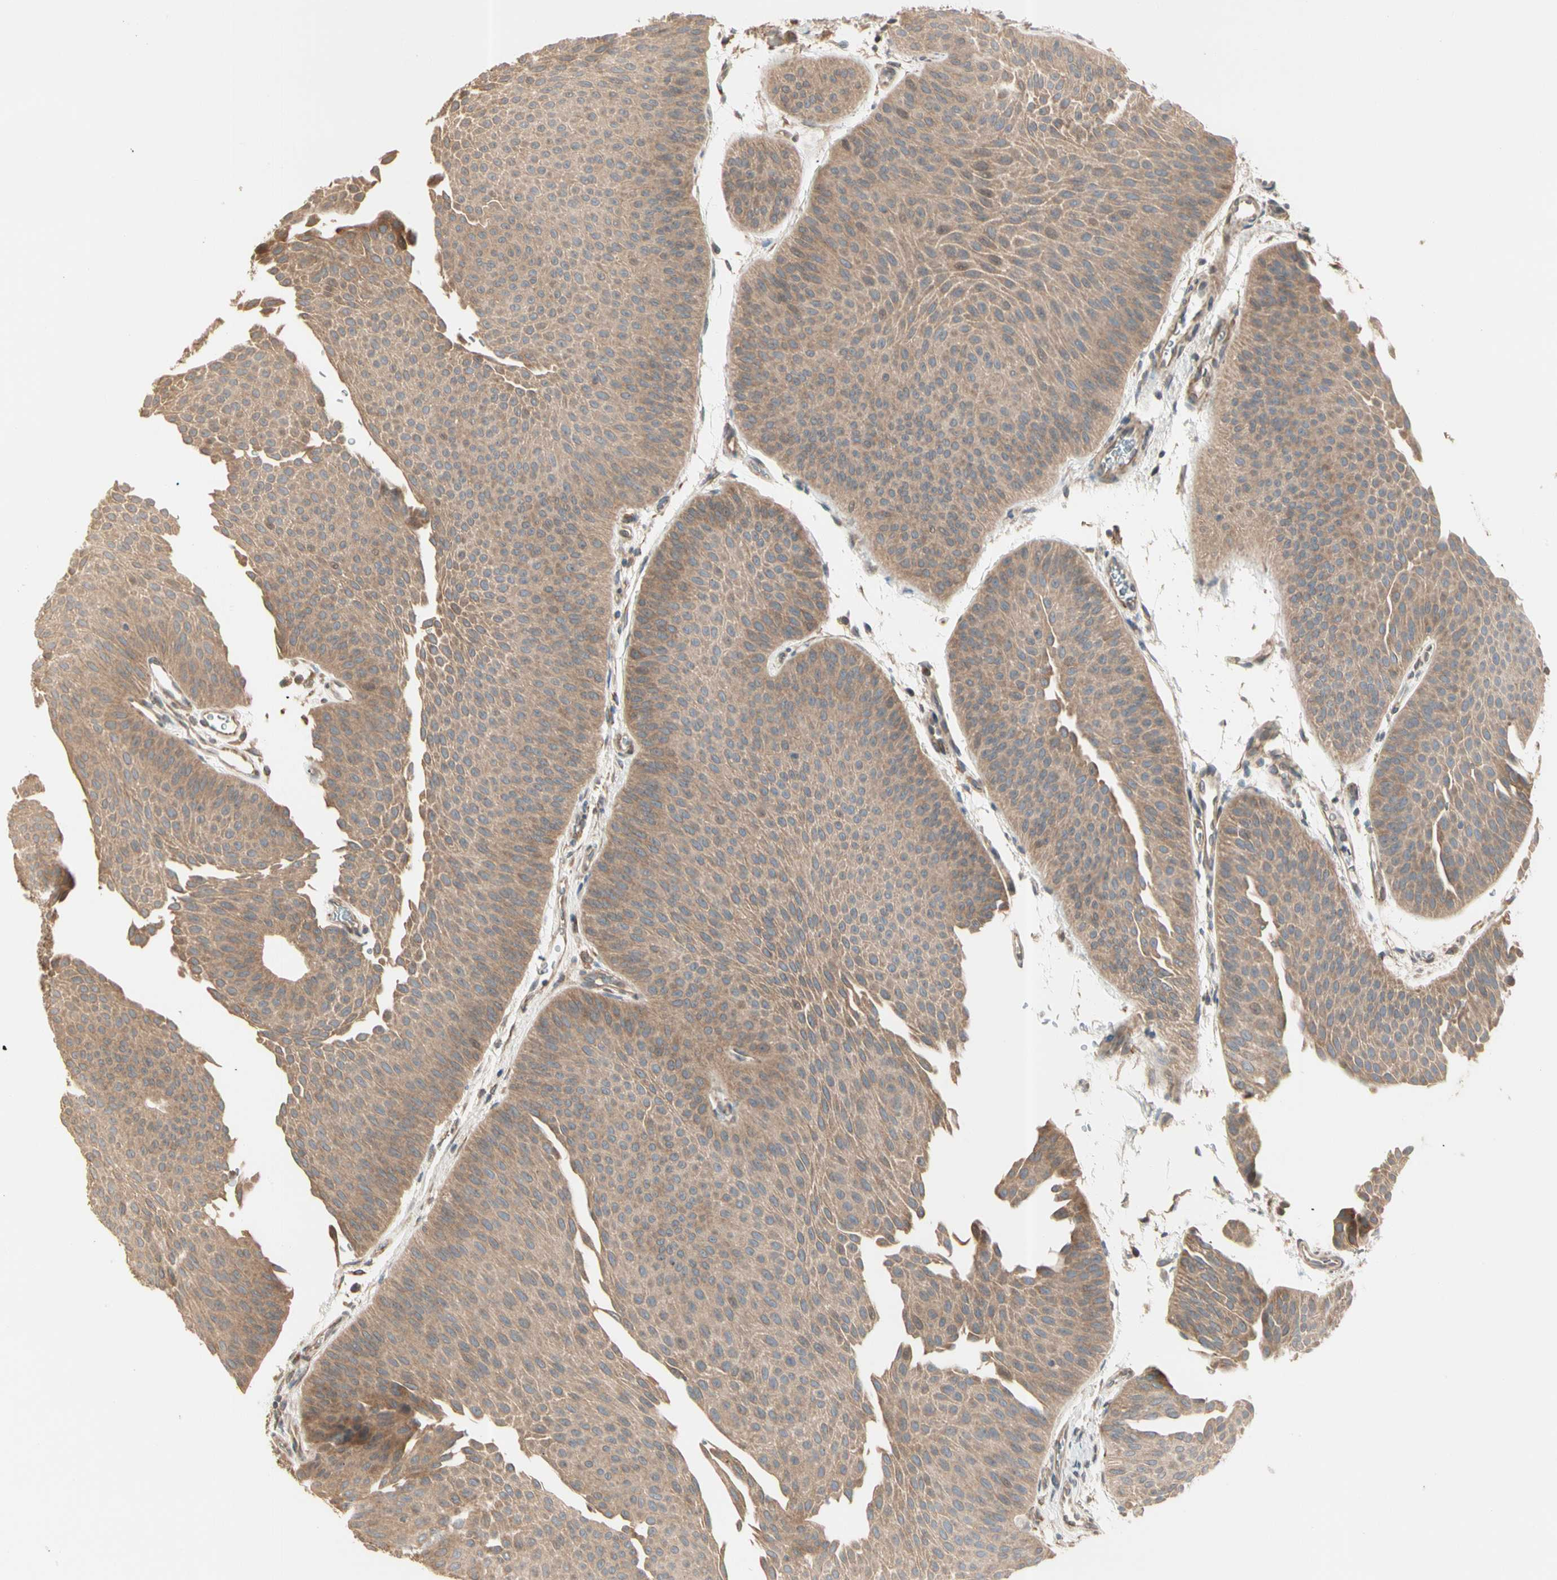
{"staining": {"intensity": "moderate", "quantity": ">75%", "location": "cytoplasmic/membranous"}, "tissue": "urothelial cancer", "cell_type": "Tumor cells", "image_type": "cancer", "snomed": [{"axis": "morphology", "description": "Urothelial carcinoma, Low grade"}, {"axis": "topography", "description": "Urinary bladder"}], "caption": "Urothelial carcinoma (low-grade) tissue exhibits moderate cytoplasmic/membranous positivity in about >75% of tumor cells (Stains: DAB (3,3'-diaminobenzidine) in brown, nuclei in blue, Microscopy: brightfield microscopy at high magnification).", "gene": "IRAG1", "patient": {"sex": "female", "age": 60}}